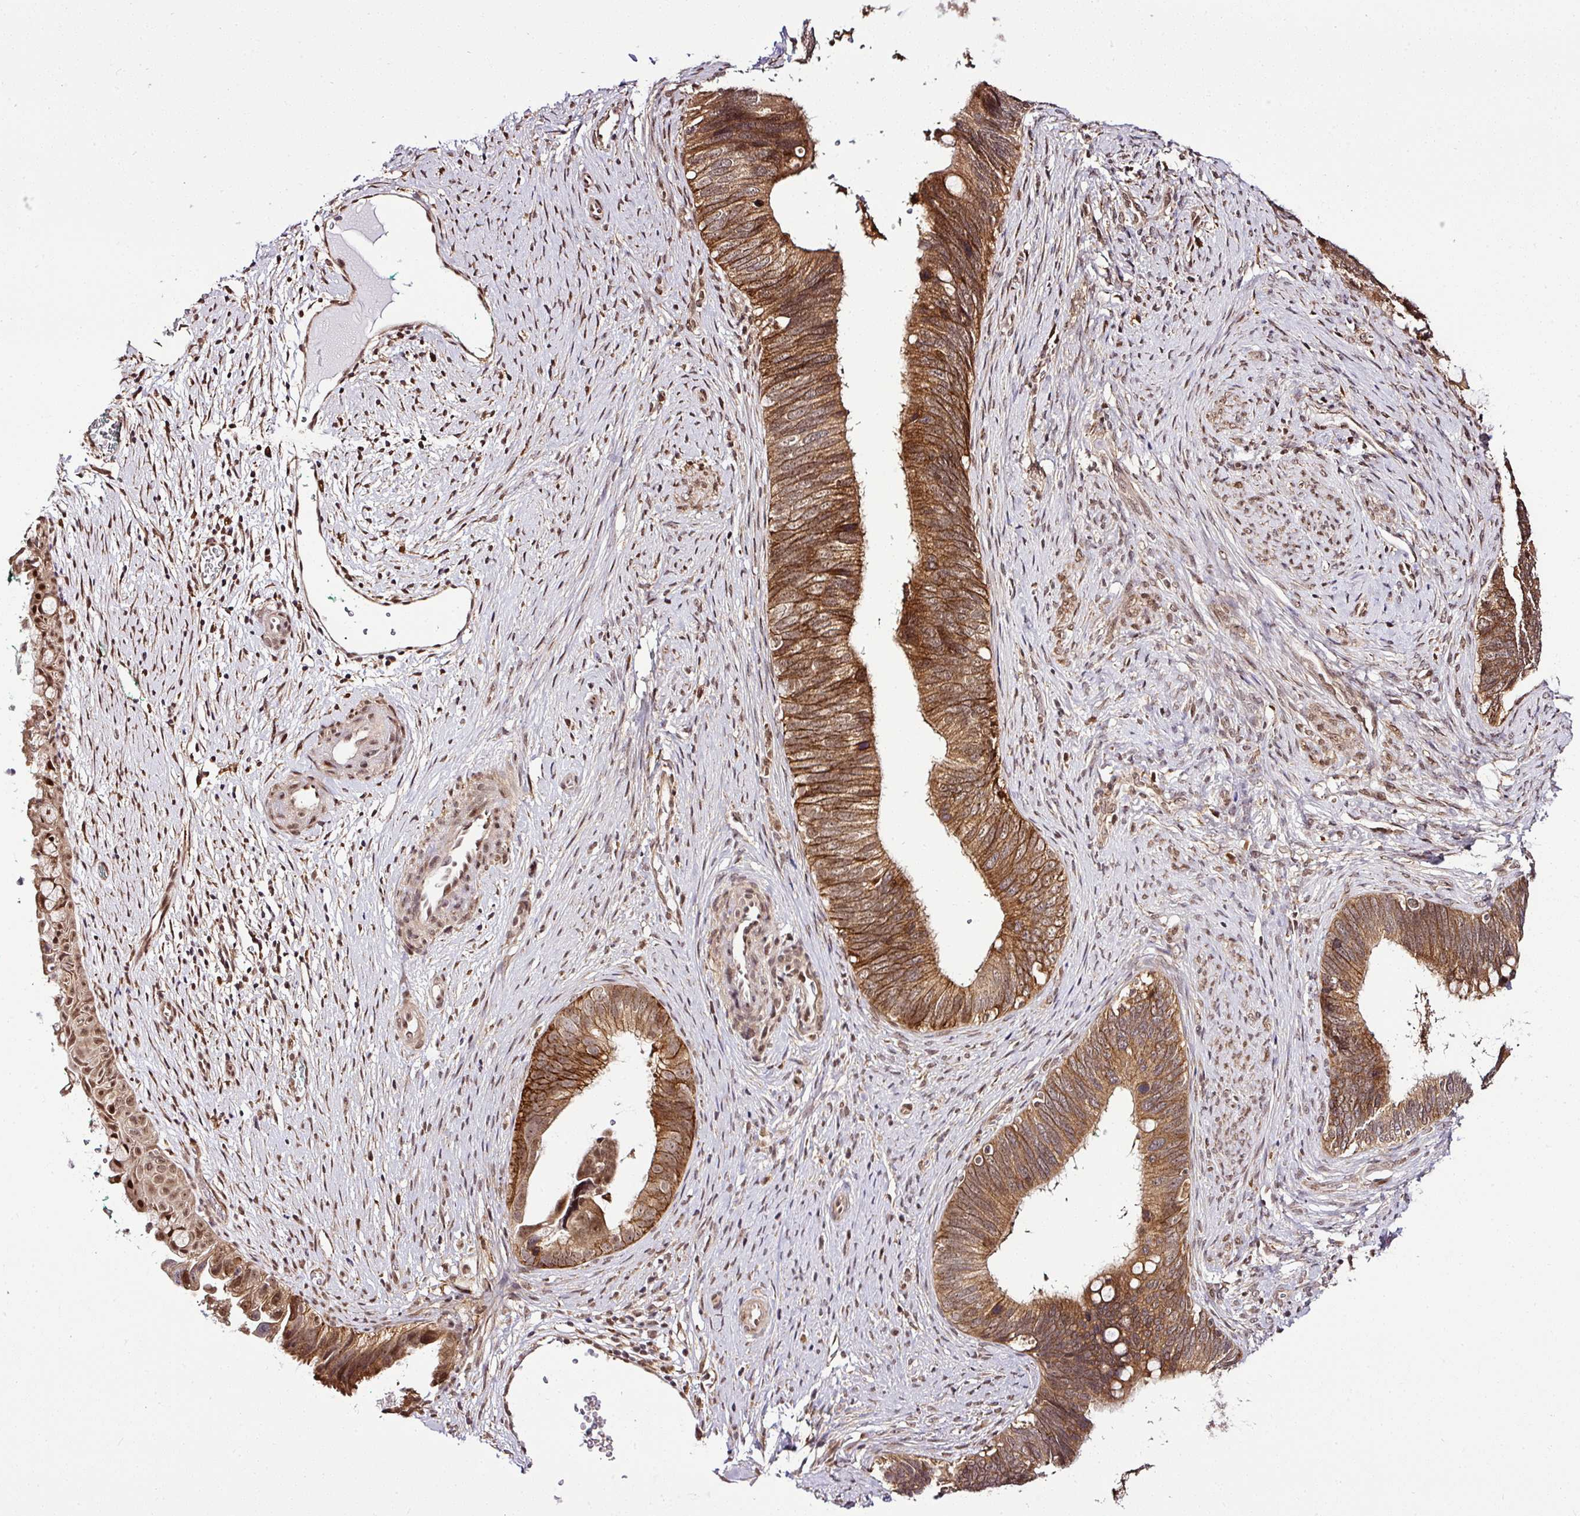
{"staining": {"intensity": "moderate", "quantity": ">75%", "location": "cytoplasmic/membranous,nuclear"}, "tissue": "cervical cancer", "cell_type": "Tumor cells", "image_type": "cancer", "snomed": [{"axis": "morphology", "description": "Adenocarcinoma, NOS"}, {"axis": "topography", "description": "Cervix"}], "caption": "Human adenocarcinoma (cervical) stained for a protein (brown) displays moderate cytoplasmic/membranous and nuclear positive positivity in approximately >75% of tumor cells.", "gene": "FAM153A", "patient": {"sex": "female", "age": 42}}